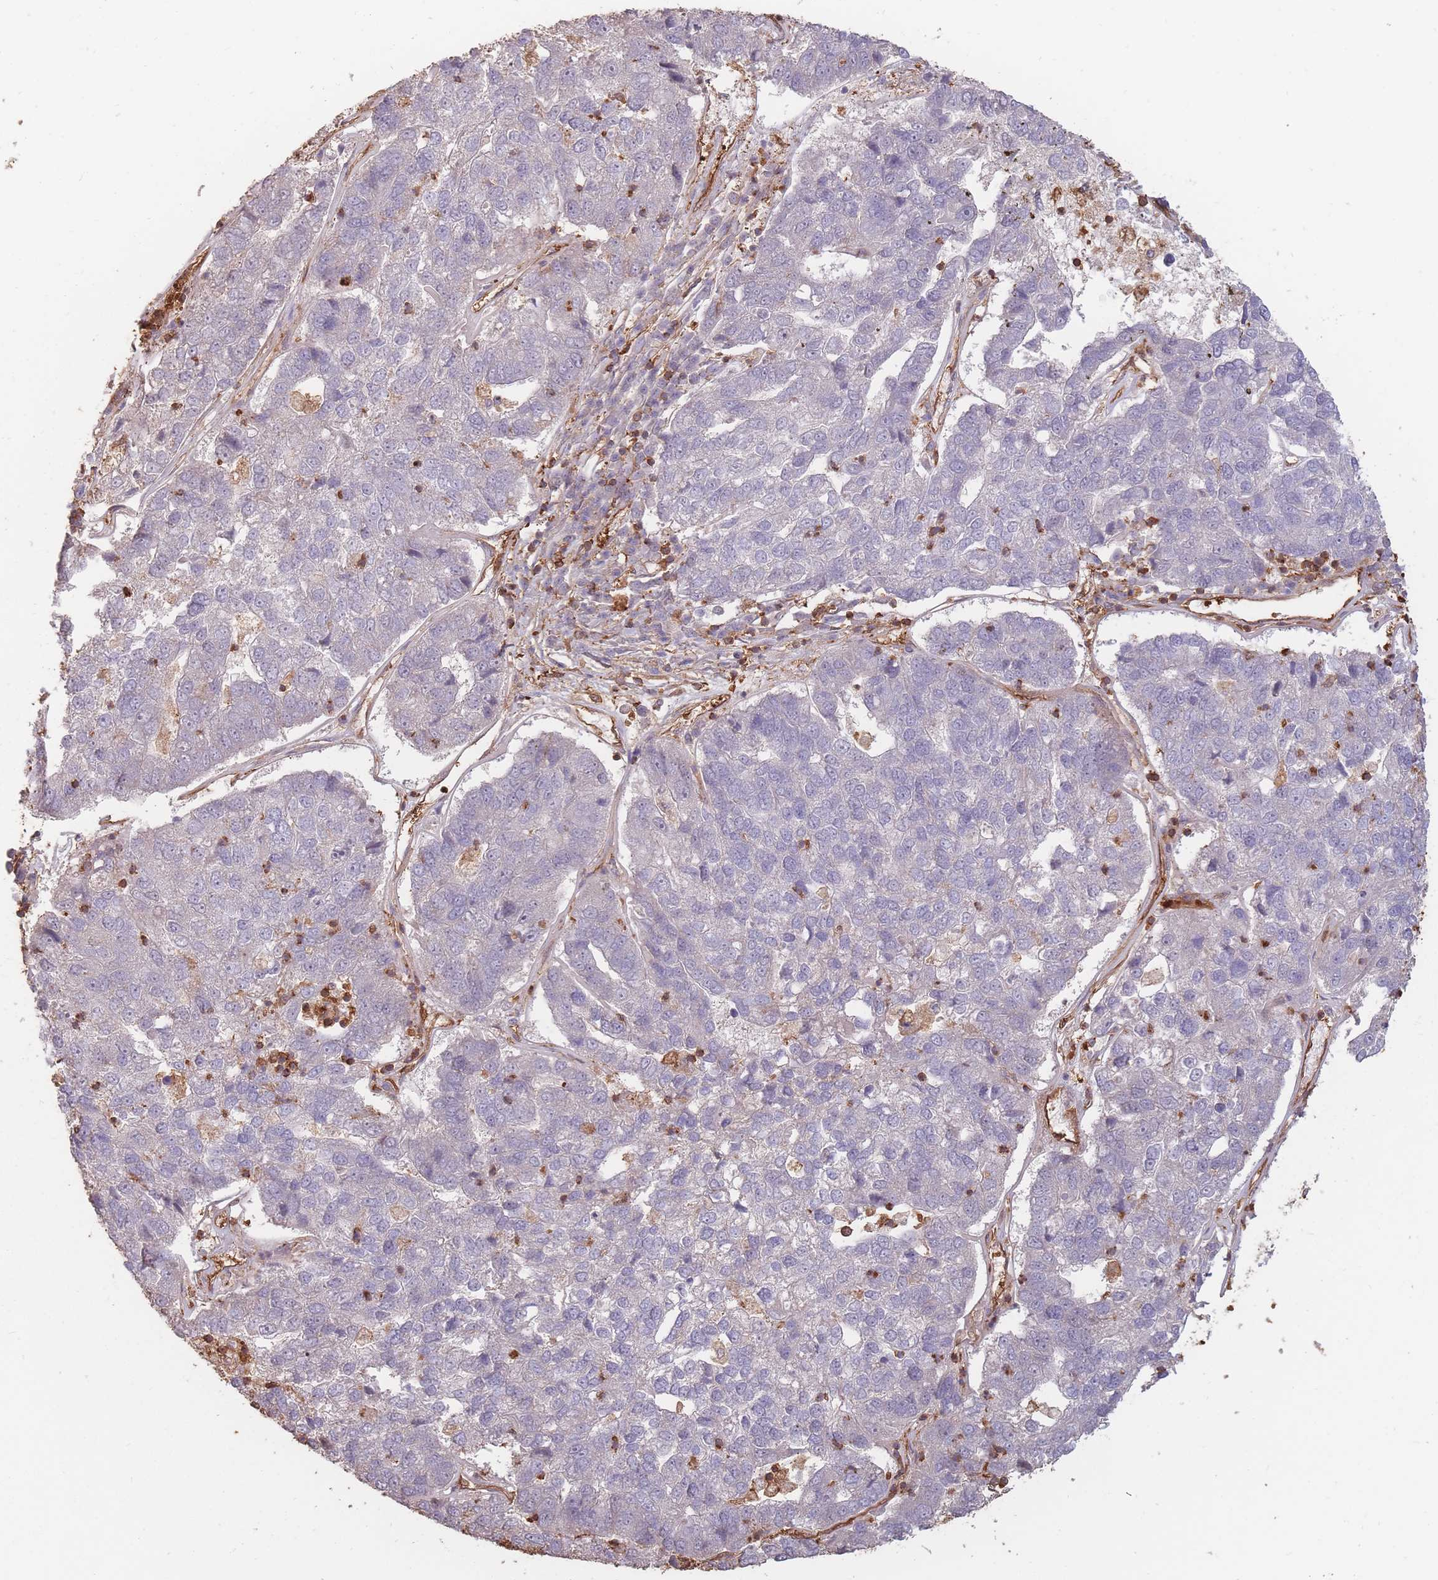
{"staining": {"intensity": "negative", "quantity": "none", "location": "none"}, "tissue": "pancreatic cancer", "cell_type": "Tumor cells", "image_type": "cancer", "snomed": [{"axis": "morphology", "description": "Adenocarcinoma, NOS"}, {"axis": "topography", "description": "Pancreas"}], "caption": "A high-resolution image shows IHC staining of adenocarcinoma (pancreatic), which exhibits no significant expression in tumor cells.", "gene": "PLS3", "patient": {"sex": "female", "age": 61}}